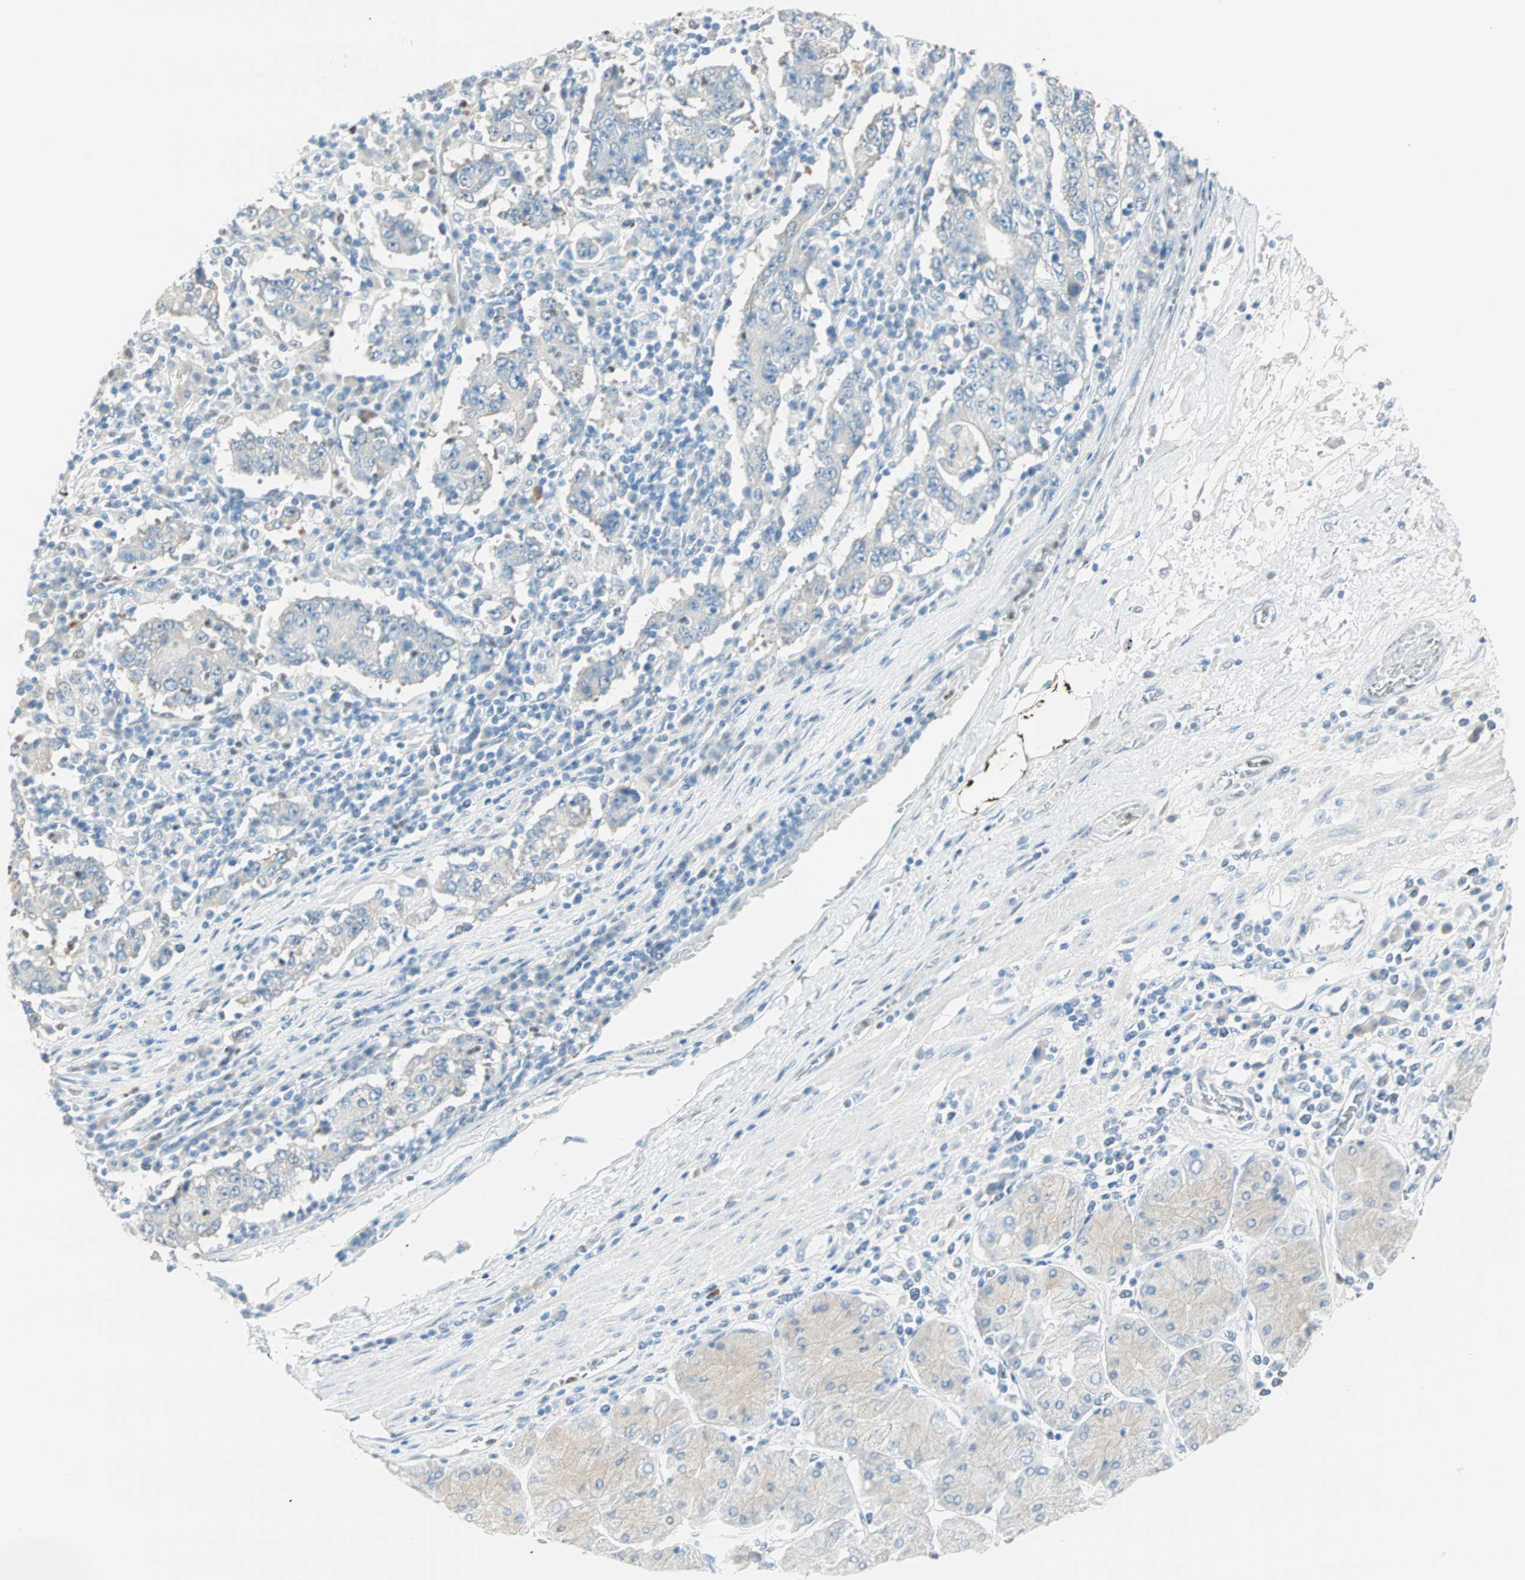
{"staining": {"intensity": "negative", "quantity": "none", "location": "none"}, "tissue": "stomach cancer", "cell_type": "Tumor cells", "image_type": "cancer", "snomed": [{"axis": "morphology", "description": "Normal tissue, NOS"}, {"axis": "morphology", "description": "Adenocarcinoma, NOS"}, {"axis": "topography", "description": "Stomach, upper"}, {"axis": "topography", "description": "Stomach"}], "caption": "There is no significant positivity in tumor cells of stomach cancer (adenocarcinoma). (DAB immunohistochemistry with hematoxylin counter stain).", "gene": "MLLT10", "patient": {"sex": "male", "age": 59}}